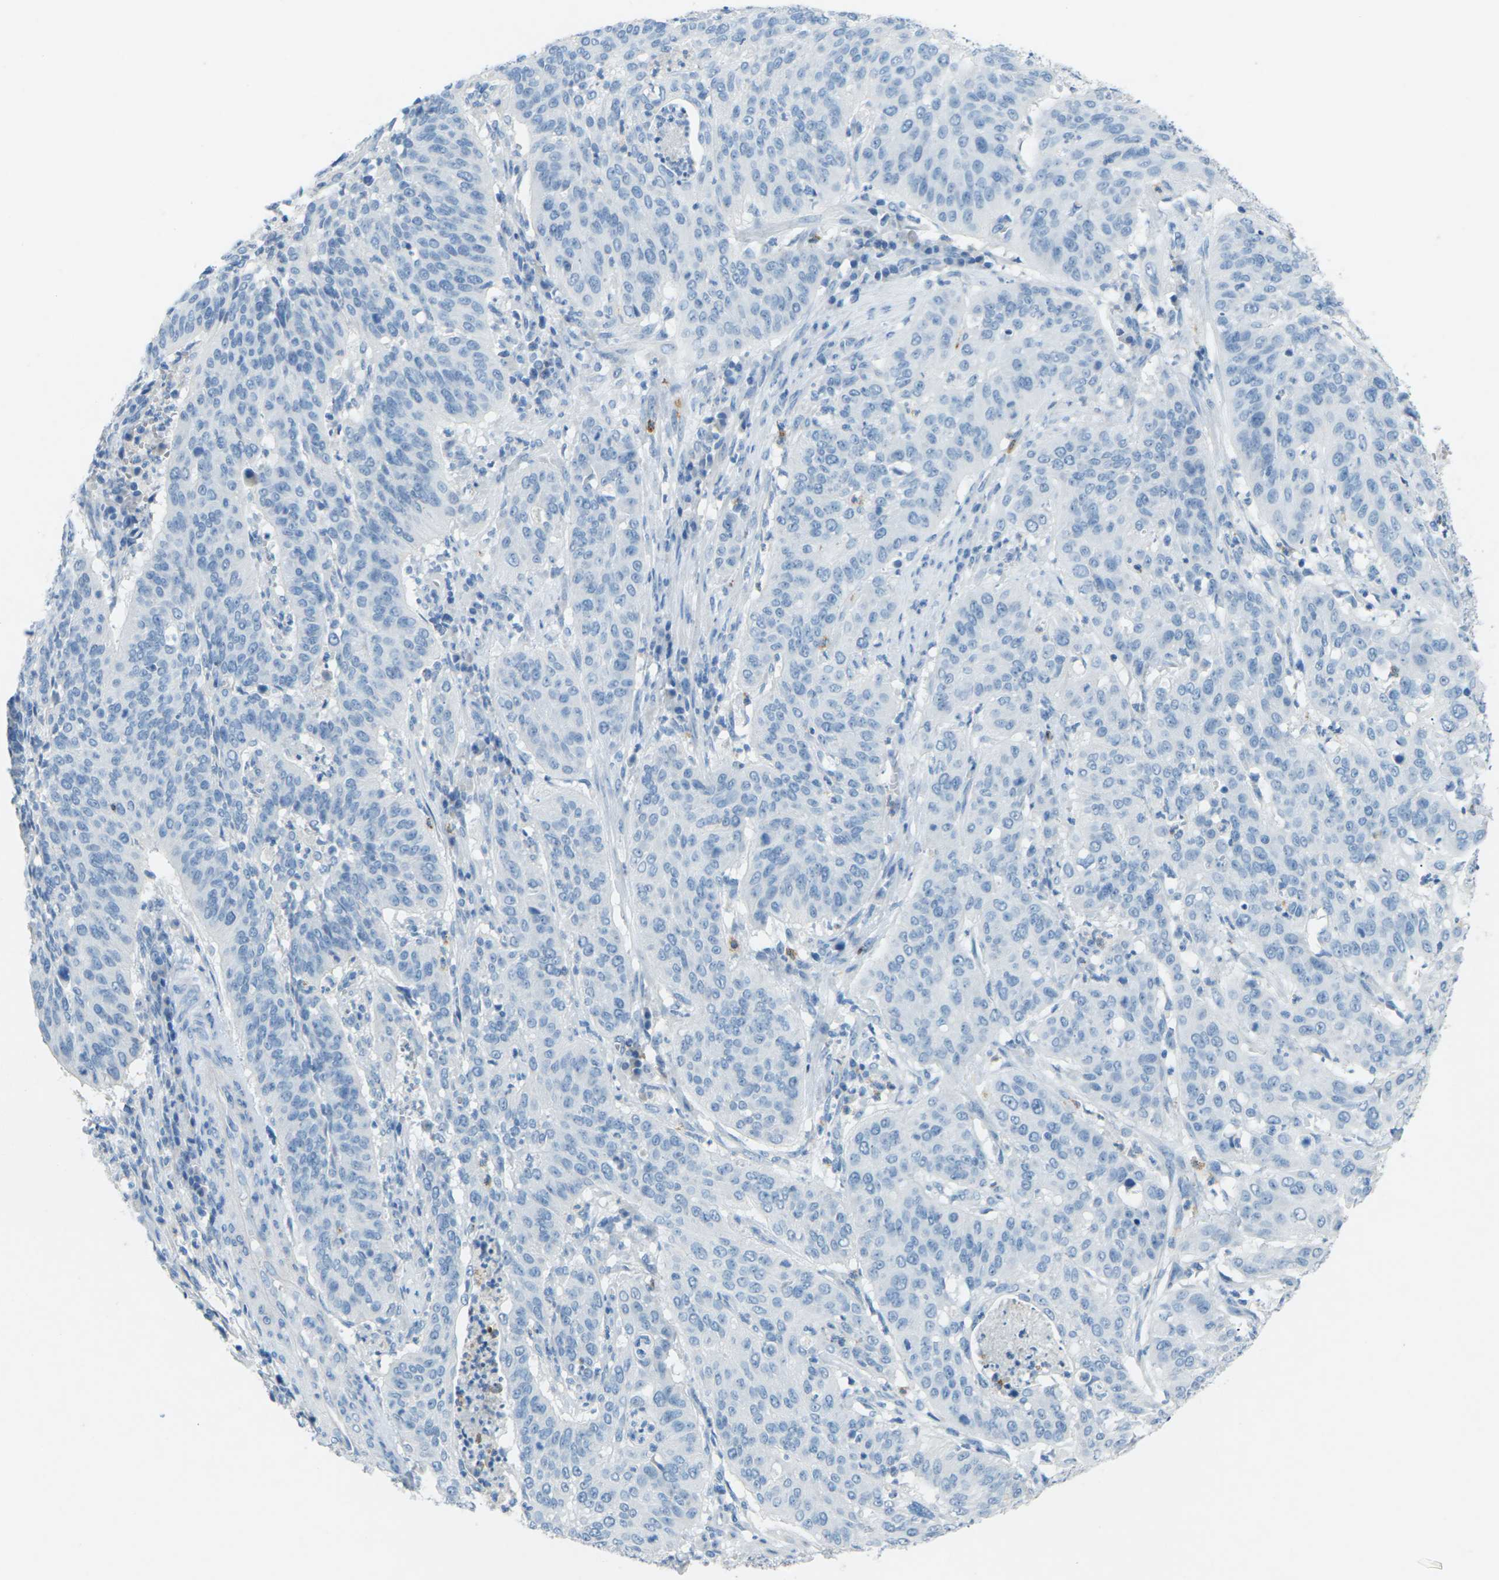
{"staining": {"intensity": "negative", "quantity": "none", "location": "none"}, "tissue": "cervical cancer", "cell_type": "Tumor cells", "image_type": "cancer", "snomed": [{"axis": "morphology", "description": "Normal tissue, NOS"}, {"axis": "morphology", "description": "Squamous cell carcinoma, NOS"}, {"axis": "topography", "description": "Cervix"}], "caption": "Tumor cells are negative for brown protein staining in cervical squamous cell carcinoma. The staining was performed using DAB (3,3'-diaminobenzidine) to visualize the protein expression in brown, while the nuclei were stained in blue with hematoxylin (Magnification: 20x).", "gene": "CDH16", "patient": {"sex": "female", "age": 39}}